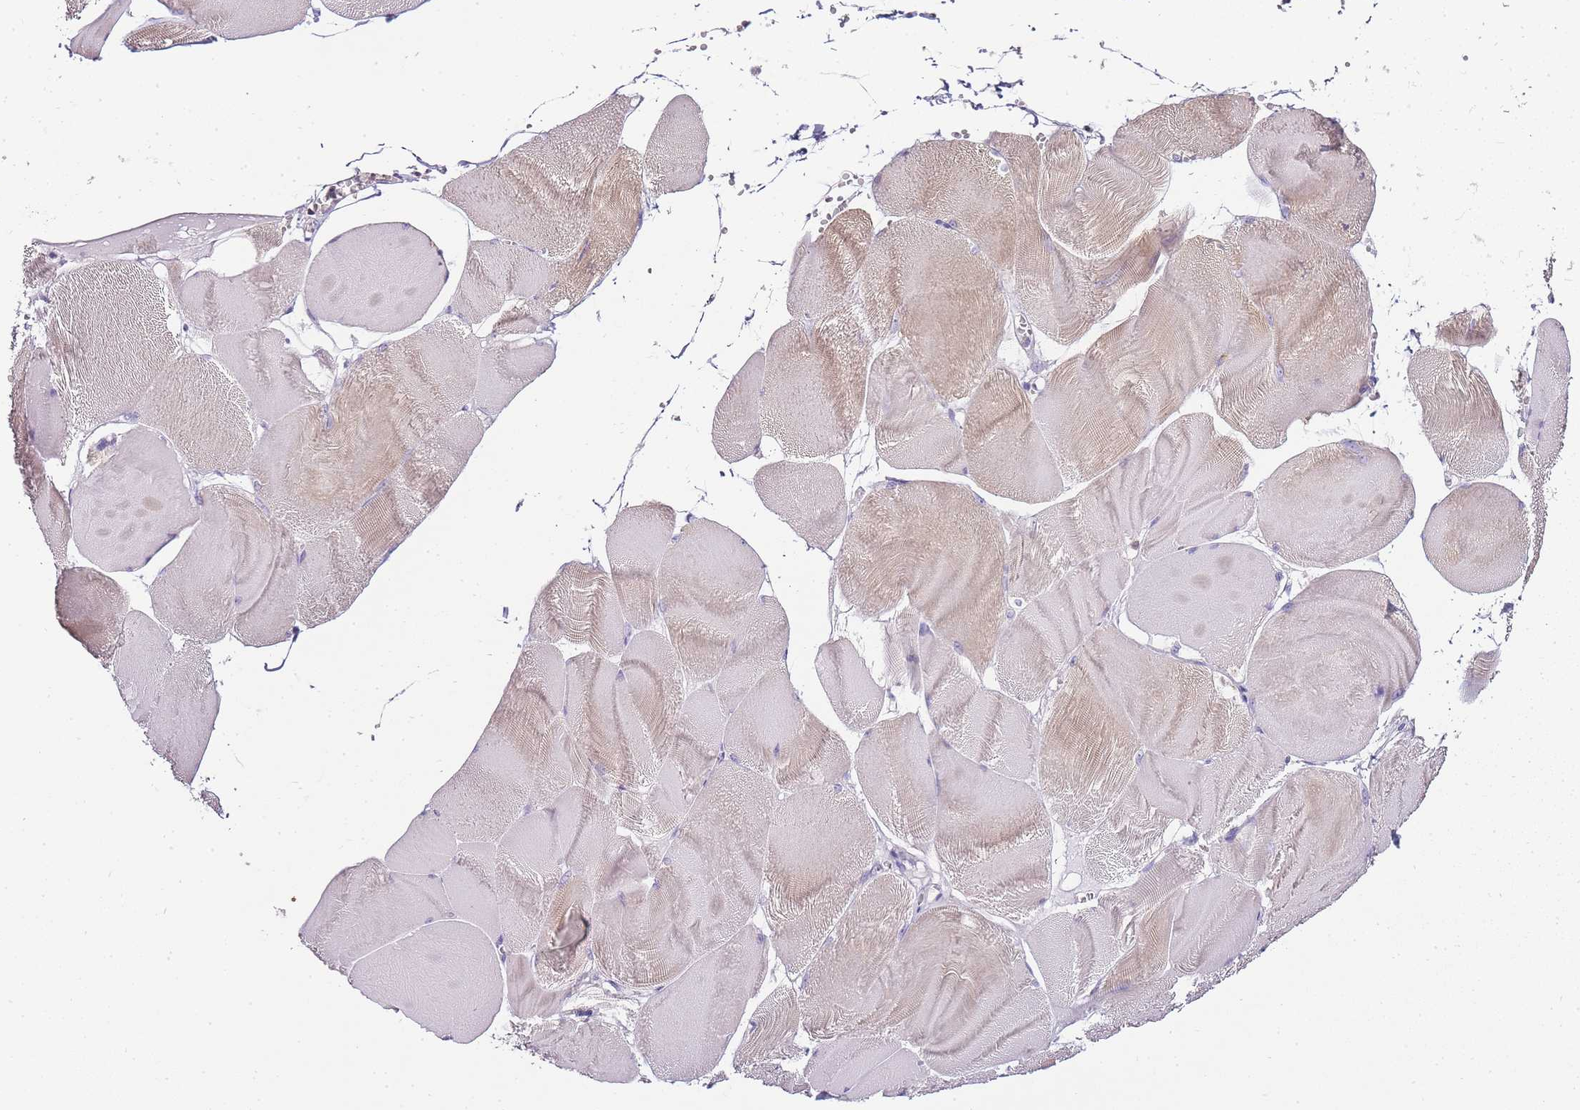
{"staining": {"intensity": "weak", "quantity": "25%-75%", "location": "cytoplasmic/membranous"}, "tissue": "skeletal muscle", "cell_type": "Myocytes", "image_type": "normal", "snomed": [{"axis": "morphology", "description": "Normal tissue, NOS"}, {"axis": "morphology", "description": "Basal cell carcinoma"}, {"axis": "topography", "description": "Skeletal muscle"}], "caption": "Brown immunohistochemical staining in unremarkable human skeletal muscle shows weak cytoplasmic/membranous expression in approximately 25%-75% of myocytes.", "gene": "ZBP1", "patient": {"sex": "female", "age": 64}}